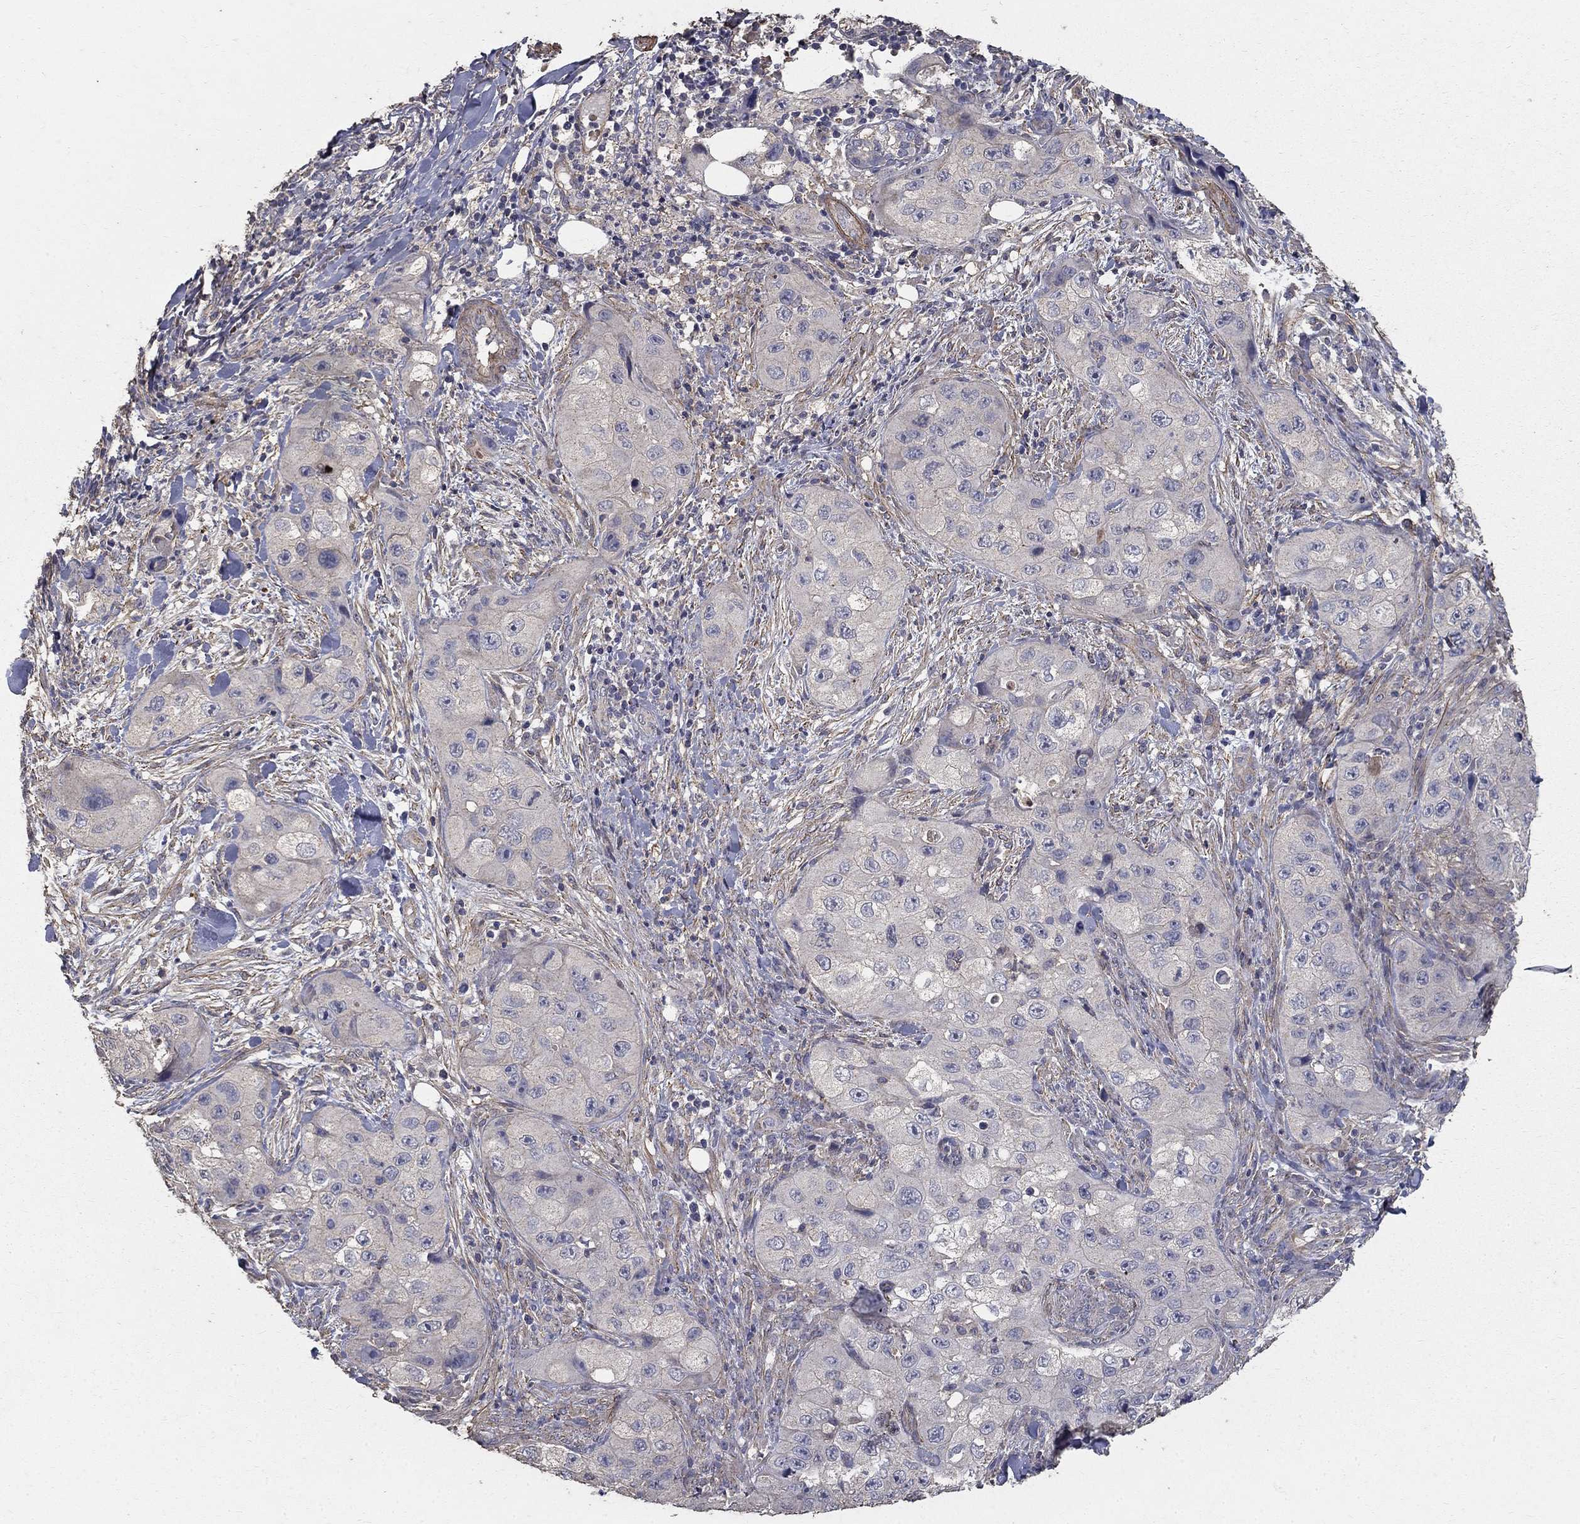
{"staining": {"intensity": "negative", "quantity": "none", "location": "none"}, "tissue": "skin cancer", "cell_type": "Tumor cells", "image_type": "cancer", "snomed": [{"axis": "morphology", "description": "Squamous cell carcinoma, NOS"}, {"axis": "topography", "description": "Skin"}, {"axis": "topography", "description": "Subcutis"}], "caption": "IHC of human skin squamous cell carcinoma shows no positivity in tumor cells. (DAB immunohistochemistry, high magnification).", "gene": "MPP2", "patient": {"sex": "male", "age": 73}}